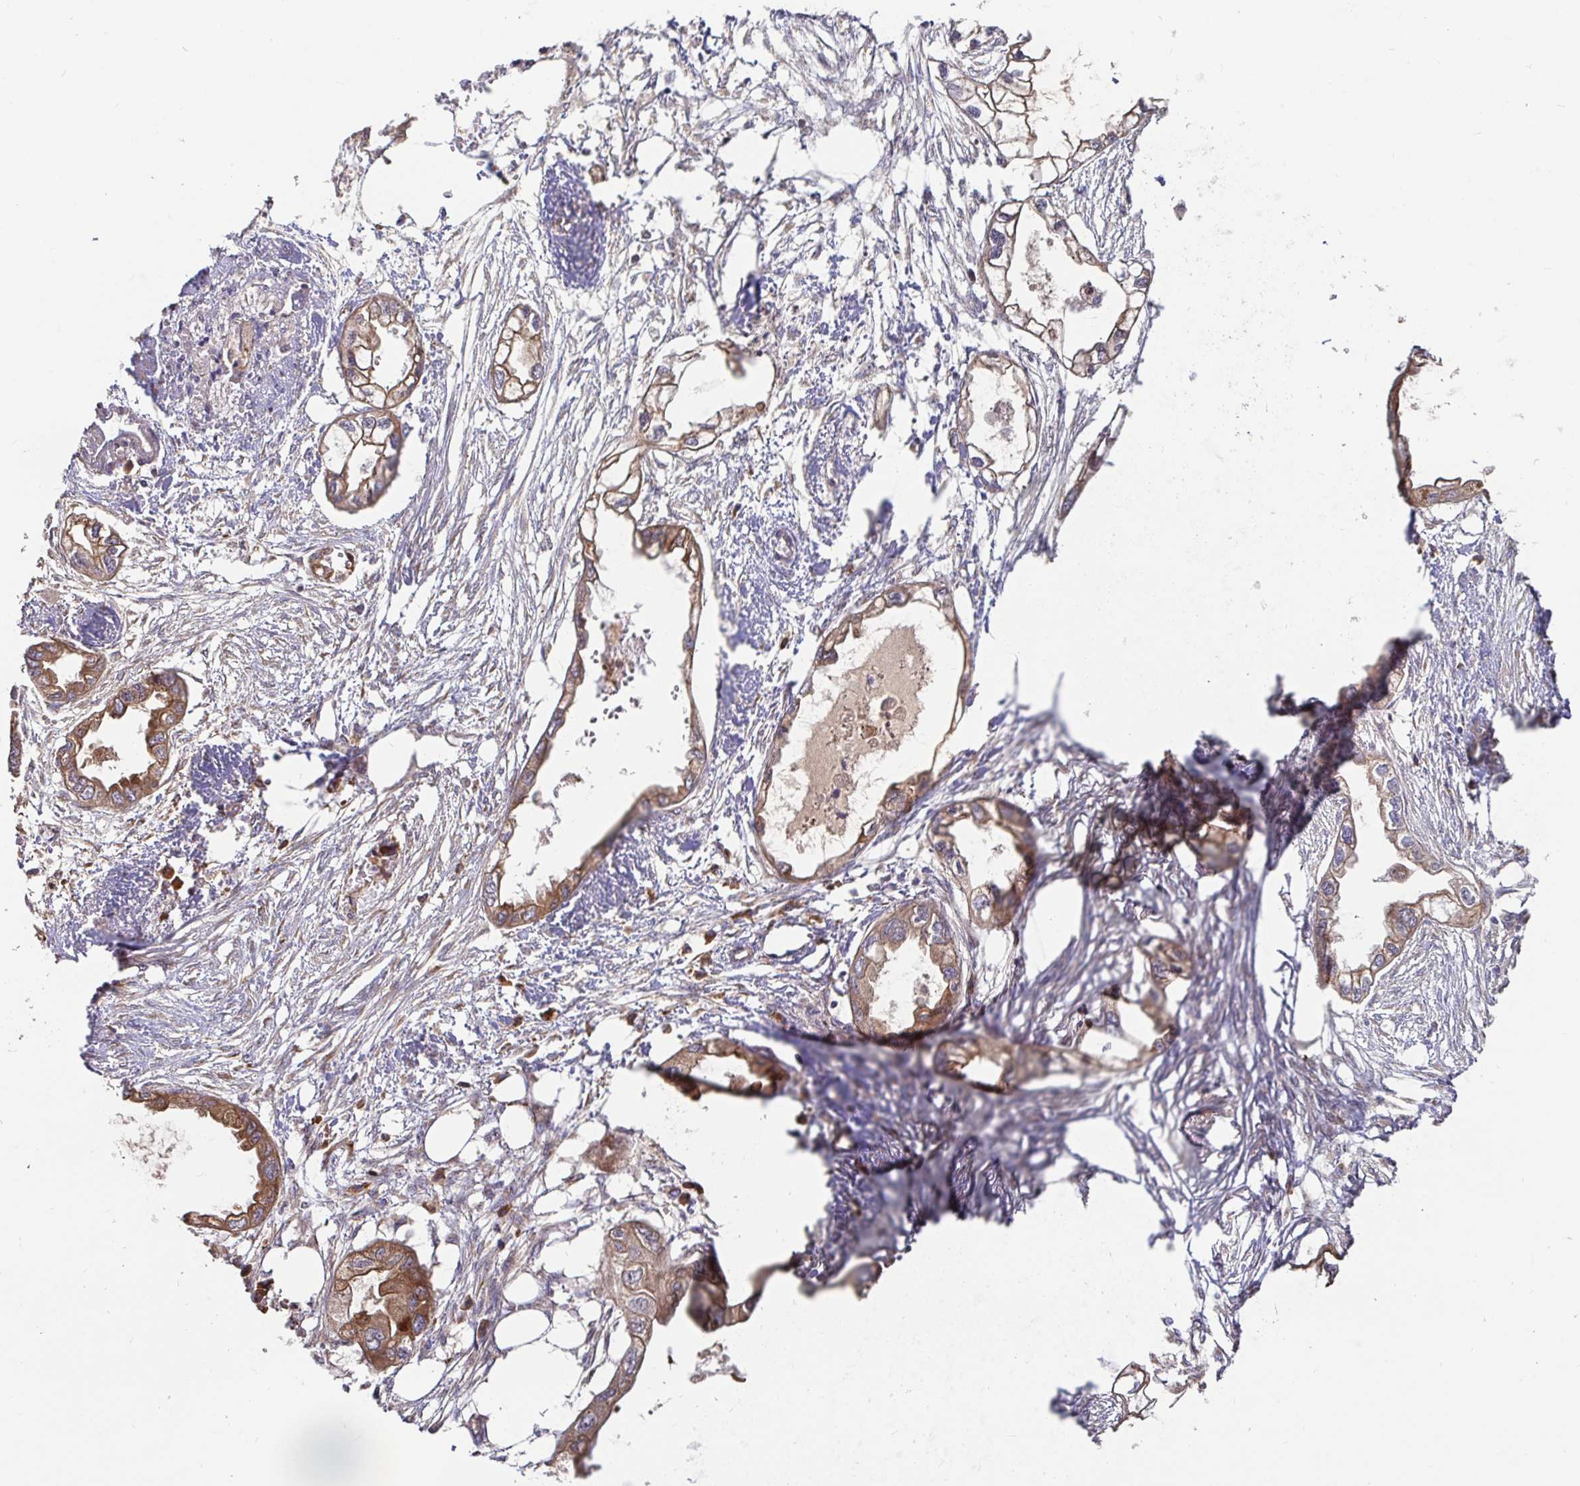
{"staining": {"intensity": "moderate", "quantity": ">75%", "location": "cytoplasmic/membranous"}, "tissue": "endometrial cancer", "cell_type": "Tumor cells", "image_type": "cancer", "snomed": [{"axis": "morphology", "description": "Adenocarcinoma, NOS"}, {"axis": "morphology", "description": "Adenocarcinoma, metastatic, NOS"}, {"axis": "topography", "description": "Adipose tissue"}, {"axis": "topography", "description": "Endometrium"}], "caption": "This photomicrograph exhibits IHC staining of human endometrial cancer, with medium moderate cytoplasmic/membranous positivity in approximately >75% of tumor cells.", "gene": "ELP1", "patient": {"sex": "female", "age": 67}}